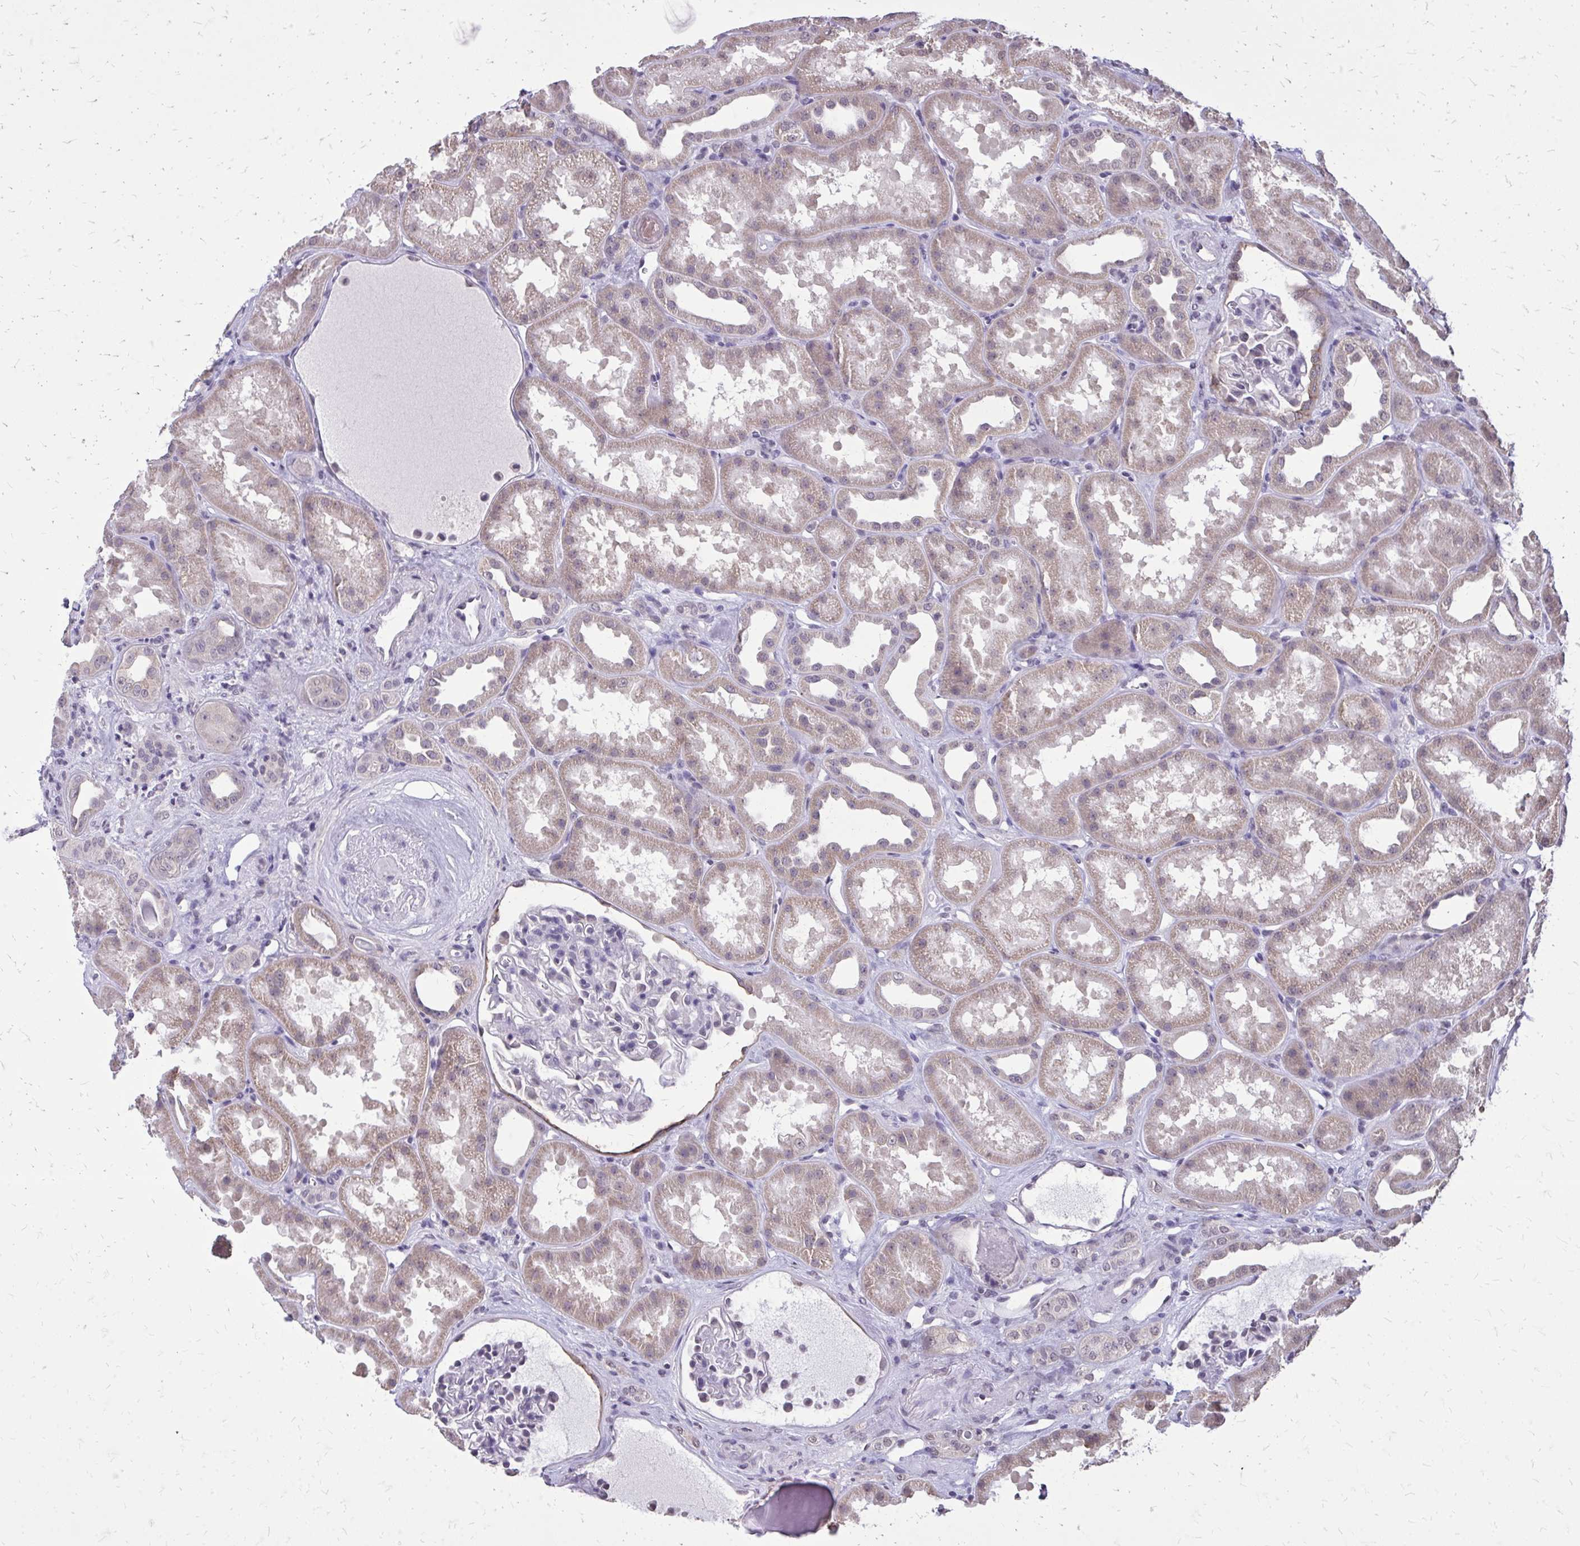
{"staining": {"intensity": "moderate", "quantity": "<25%", "location": "cytoplasmic/membranous"}, "tissue": "kidney", "cell_type": "Cells in glomeruli", "image_type": "normal", "snomed": [{"axis": "morphology", "description": "Normal tissue, NOS"}, {"axis": "topography", "description": "Kidney"}], "caption": "Kidney stained with DAB immunohistochemistry (IHC) displays low levels of moderate cytoplasmic/membranous expression in about <25% of cells in glomeruli.", "gene": "AKAP5", "patient": {"sex": "male", "age": 61}}